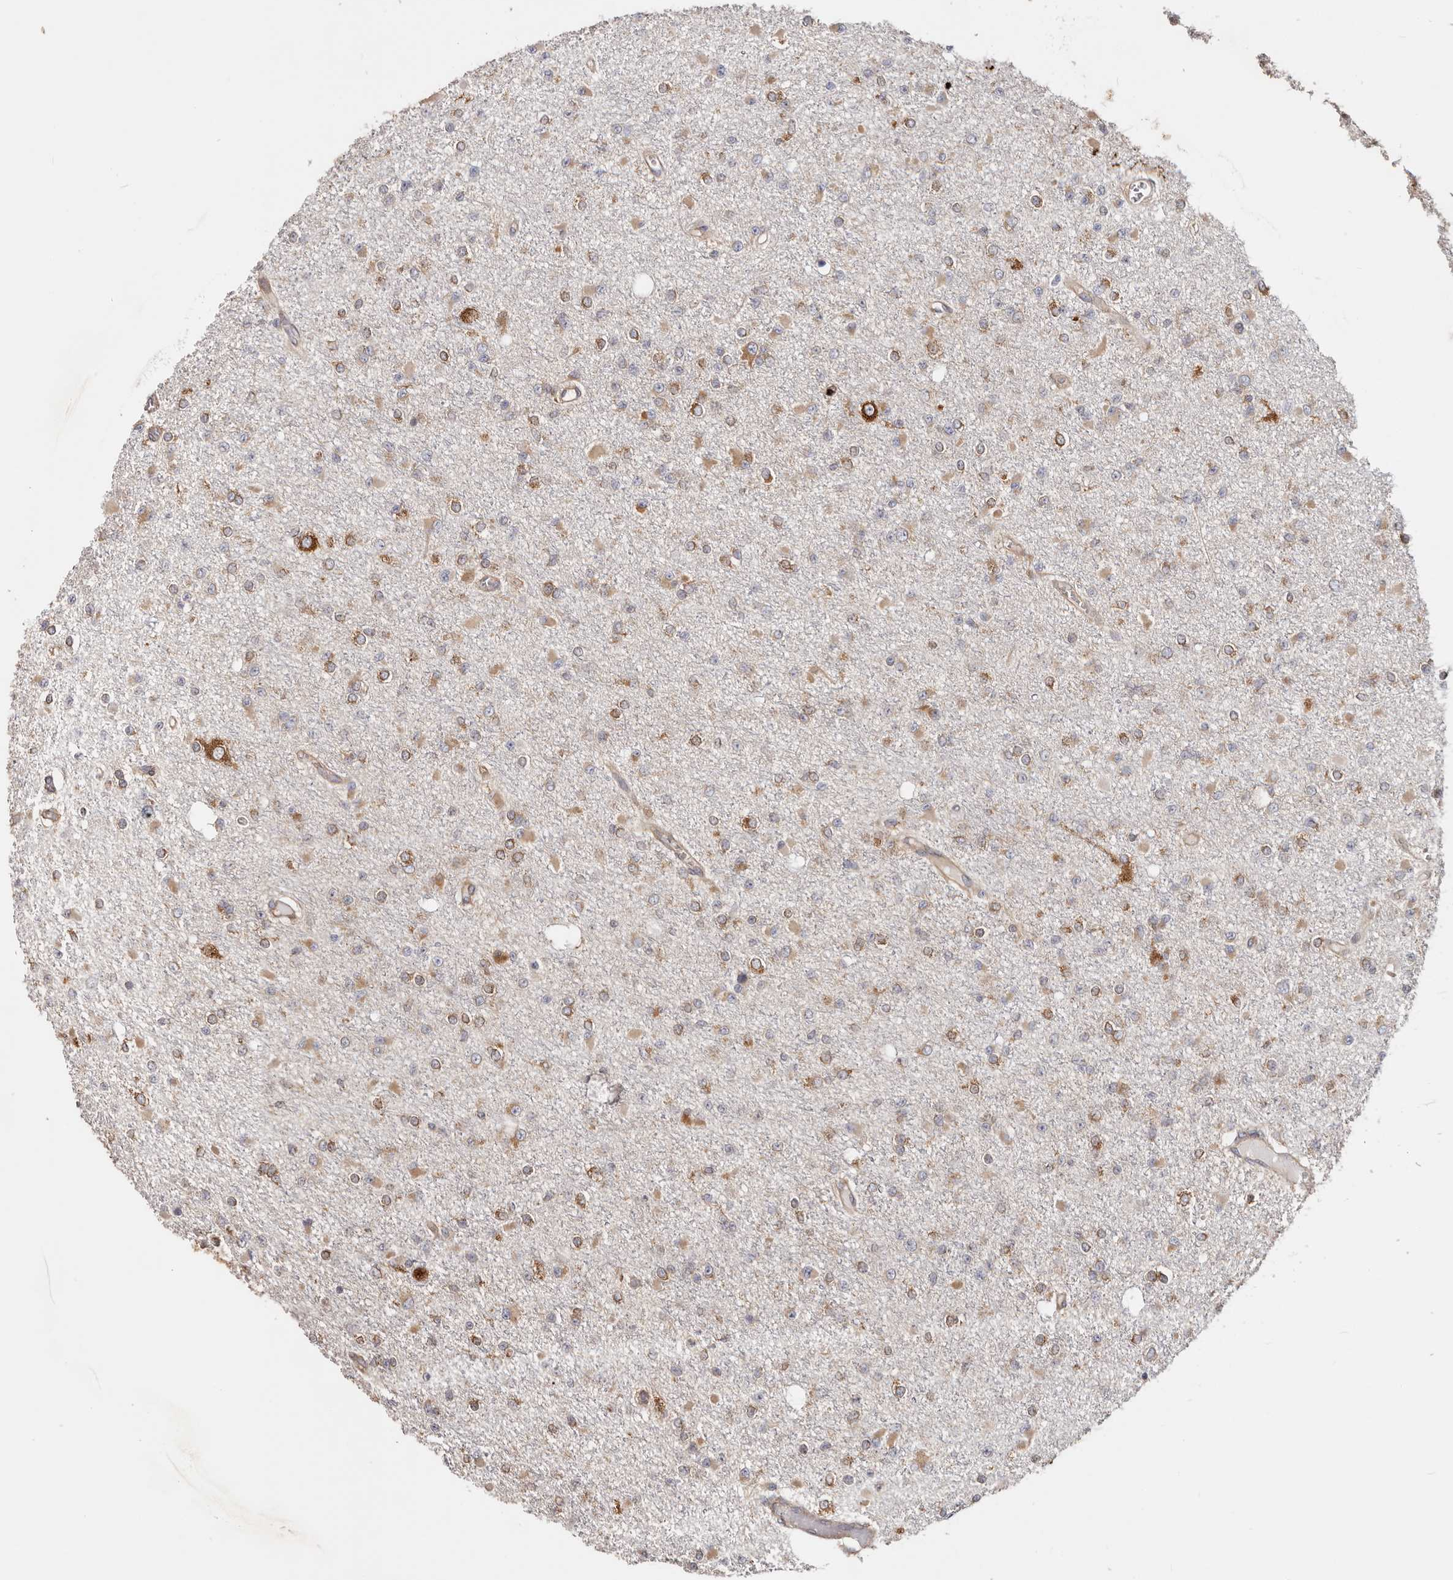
{"staining": {"intensity": "moderate", "quantity": ">75%", "location": "cytoplasmic/membranous"}, "tissue": "glioma", "cell_type": "Tumor cells", "image_type": "cancer", "snomed": [{"axis": "morphology", "description": "Glioma, malignant, Low grade"}, {"axis": "topography", "description": "Brain"}], "caption": "Immunohistochemistry (IHC) (DAB (3,3'-diaminobenzidine)) staining of malignant glioma (low-grade) demonstrates moderate cytoplasmic/membranous protein staining in approximately >75% of tumor cells. (brown staining indicates protein expression, while blue staining denotes nuclei).", "gene": "EPRS1", "patient": {"sex": "female", "age": 22}}